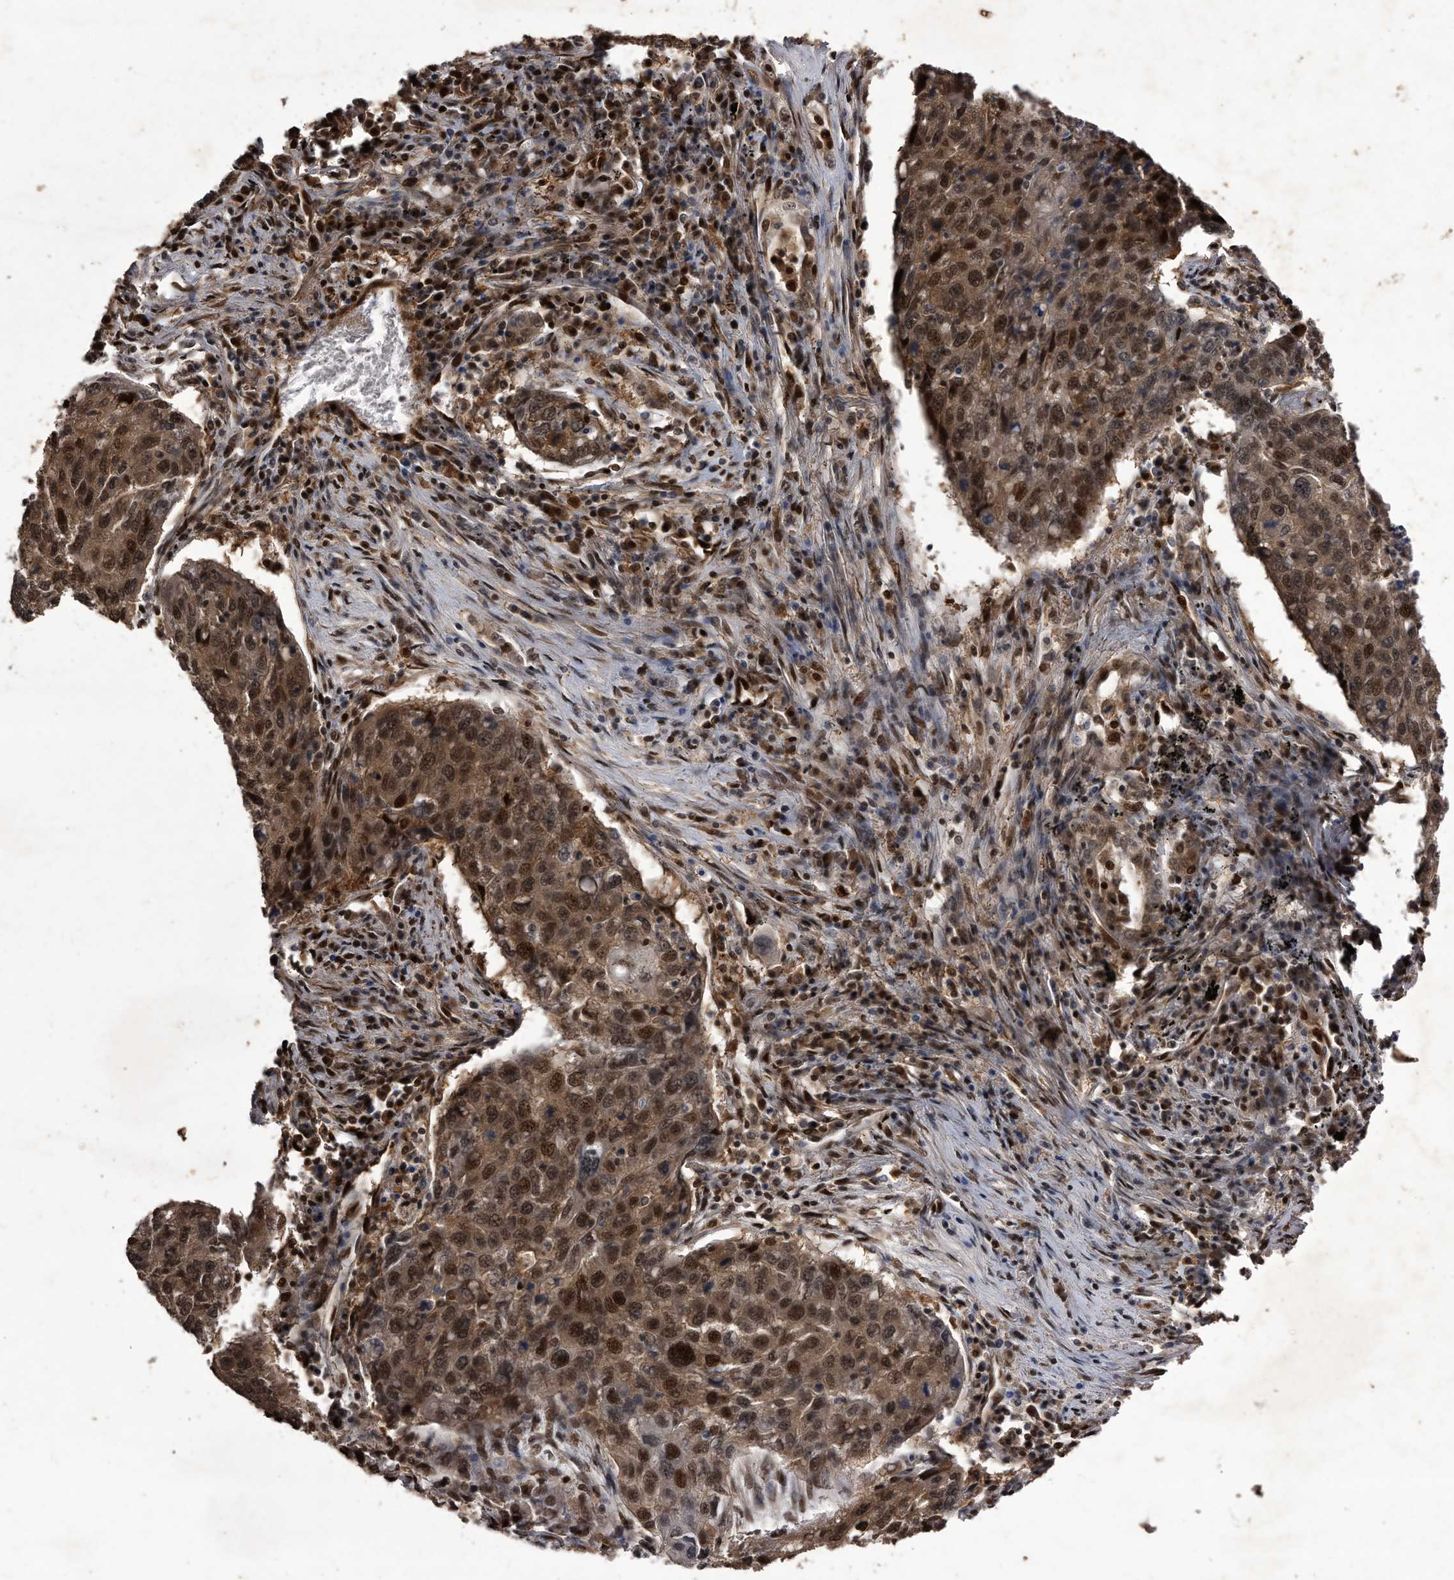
{"staining": {"intensity": "moderate", "quantity": ">75%", "location": "cytoplasmic/membranous,nuclear"}, "tissue": "lung cancer", "cell_type": "Tumor cells", "image_type": "cancer", "snomed": [{"axis": "morphology", "description": "Squamous cell carcinoma, NOS"}, {"axis": "topography", "description": "Lung"}], "caption": "This is a micrograph of IHC staining of lung cancer (squamous cell carcinoma), which shows moderate expression in the cytoplasmic/membranous and nuclear of tumor cells.", "gene": "RAD23B", "patient": {"sex": "female", "age": 63}}